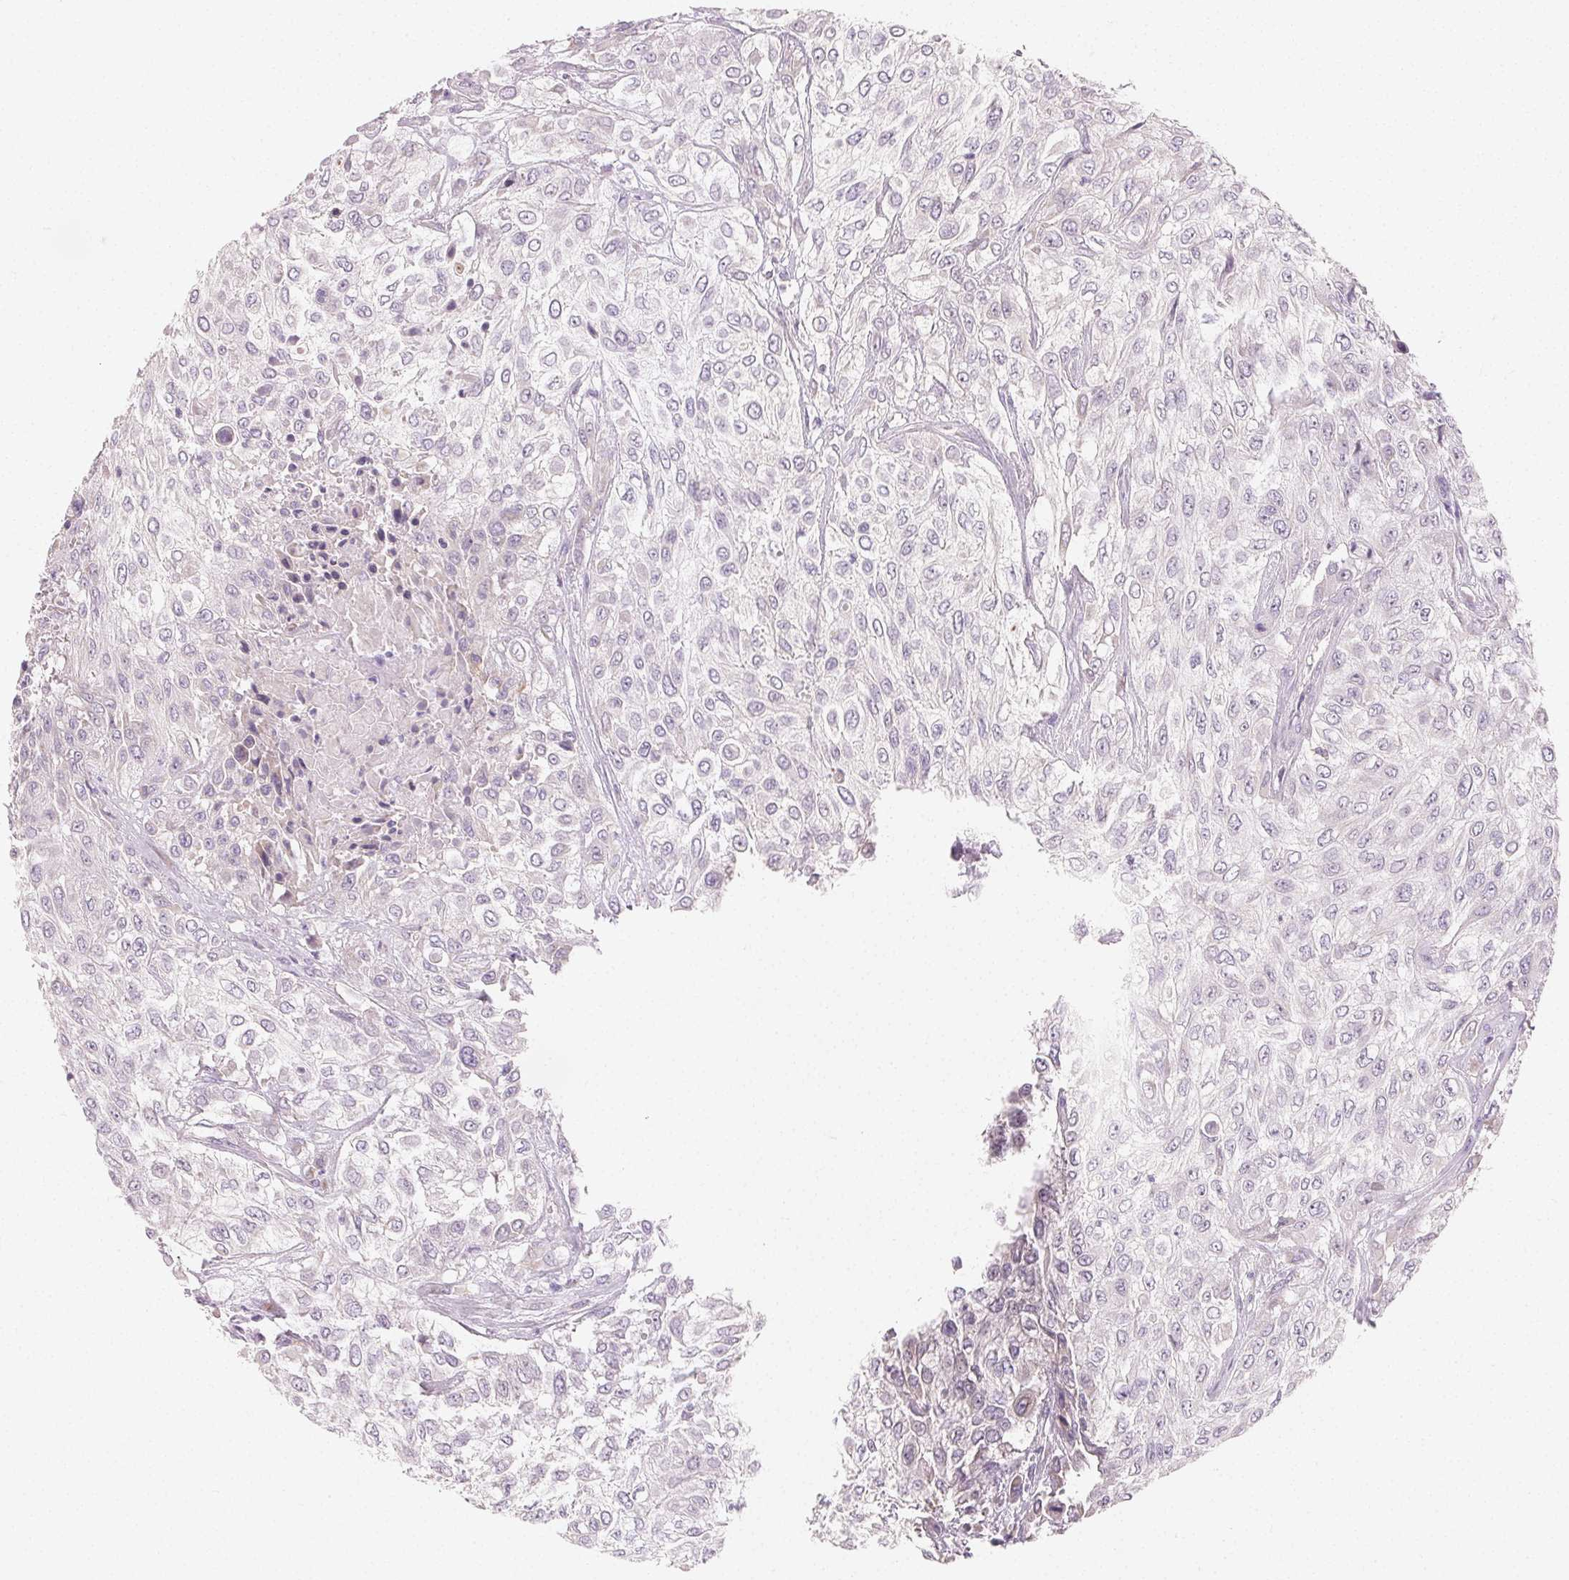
{"staining": {"intensity": "negative", "quantity": "none", "location": "none"}, "tissue": "urothelial cancer", "cell_type": "Tumor cells", "image_type": "cancer", "snomed": [{"axis": "morphology", "description": "Urothelial carcinoma, High grade"}, {"axis": "topography", "description": "Urinary bladder"}], "caption": "Human urothelial cancer stained for a protein using IHC demonstrates no expression in tumor cells.", "gene": "MYBL1", "patient": {"sex": "male", "age": 57}}